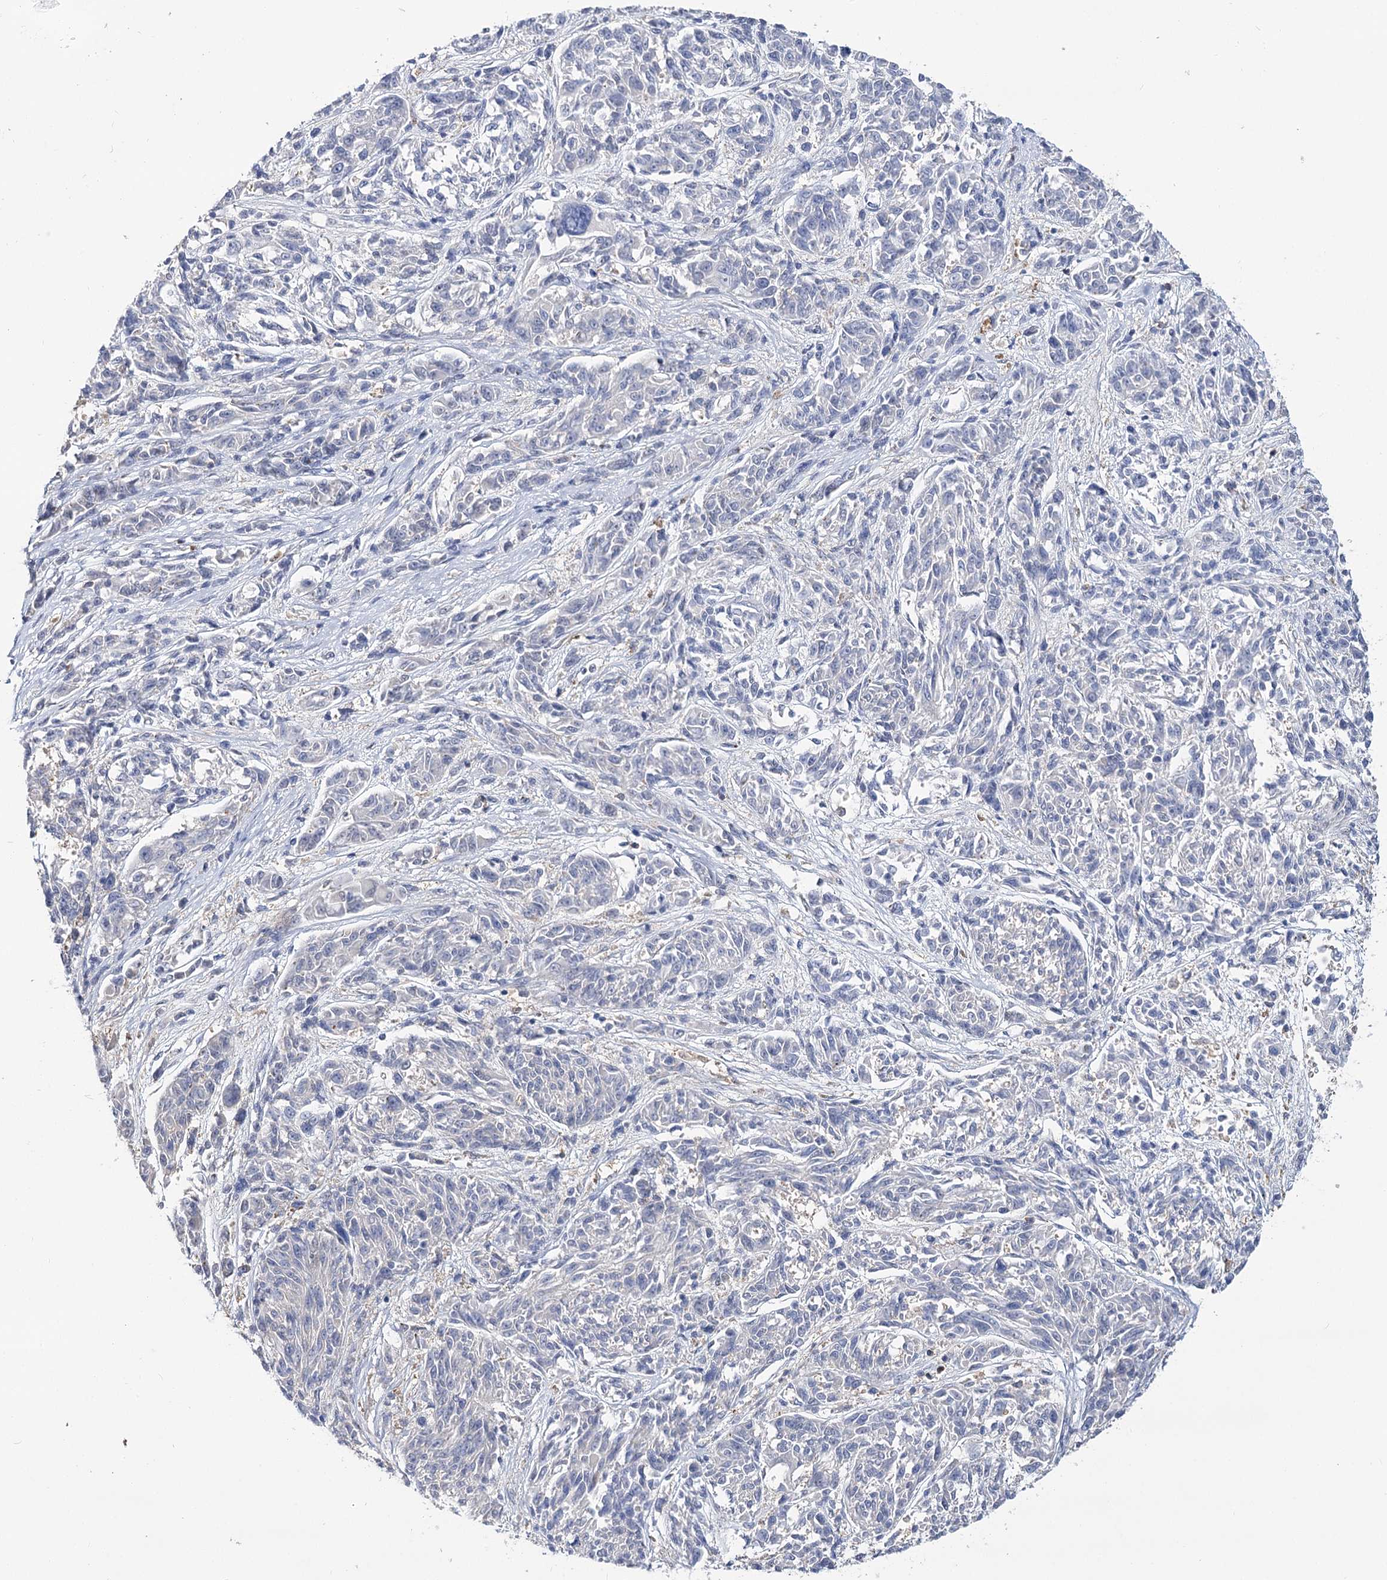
{"staining": {"intensity": "negative", "quantity": "none", "location": "none"}, "tissue": "melanoma", "cell_type": "Tumor cells", "image_type": "cancer", "snomed": [{"axis": "morphology", "description": "Malignant melanoma, NOS"}, {"axis": "topography", "description": "Skin"}], "caption": "Immunohistochemistry (IHC) micrograph of neoplastic tissue: human melanoma stained with DAB exhibits no significant protein positivity in tumor cells.", "gene": "UGP2", "patient": {"sex": "male", "age": 53}}